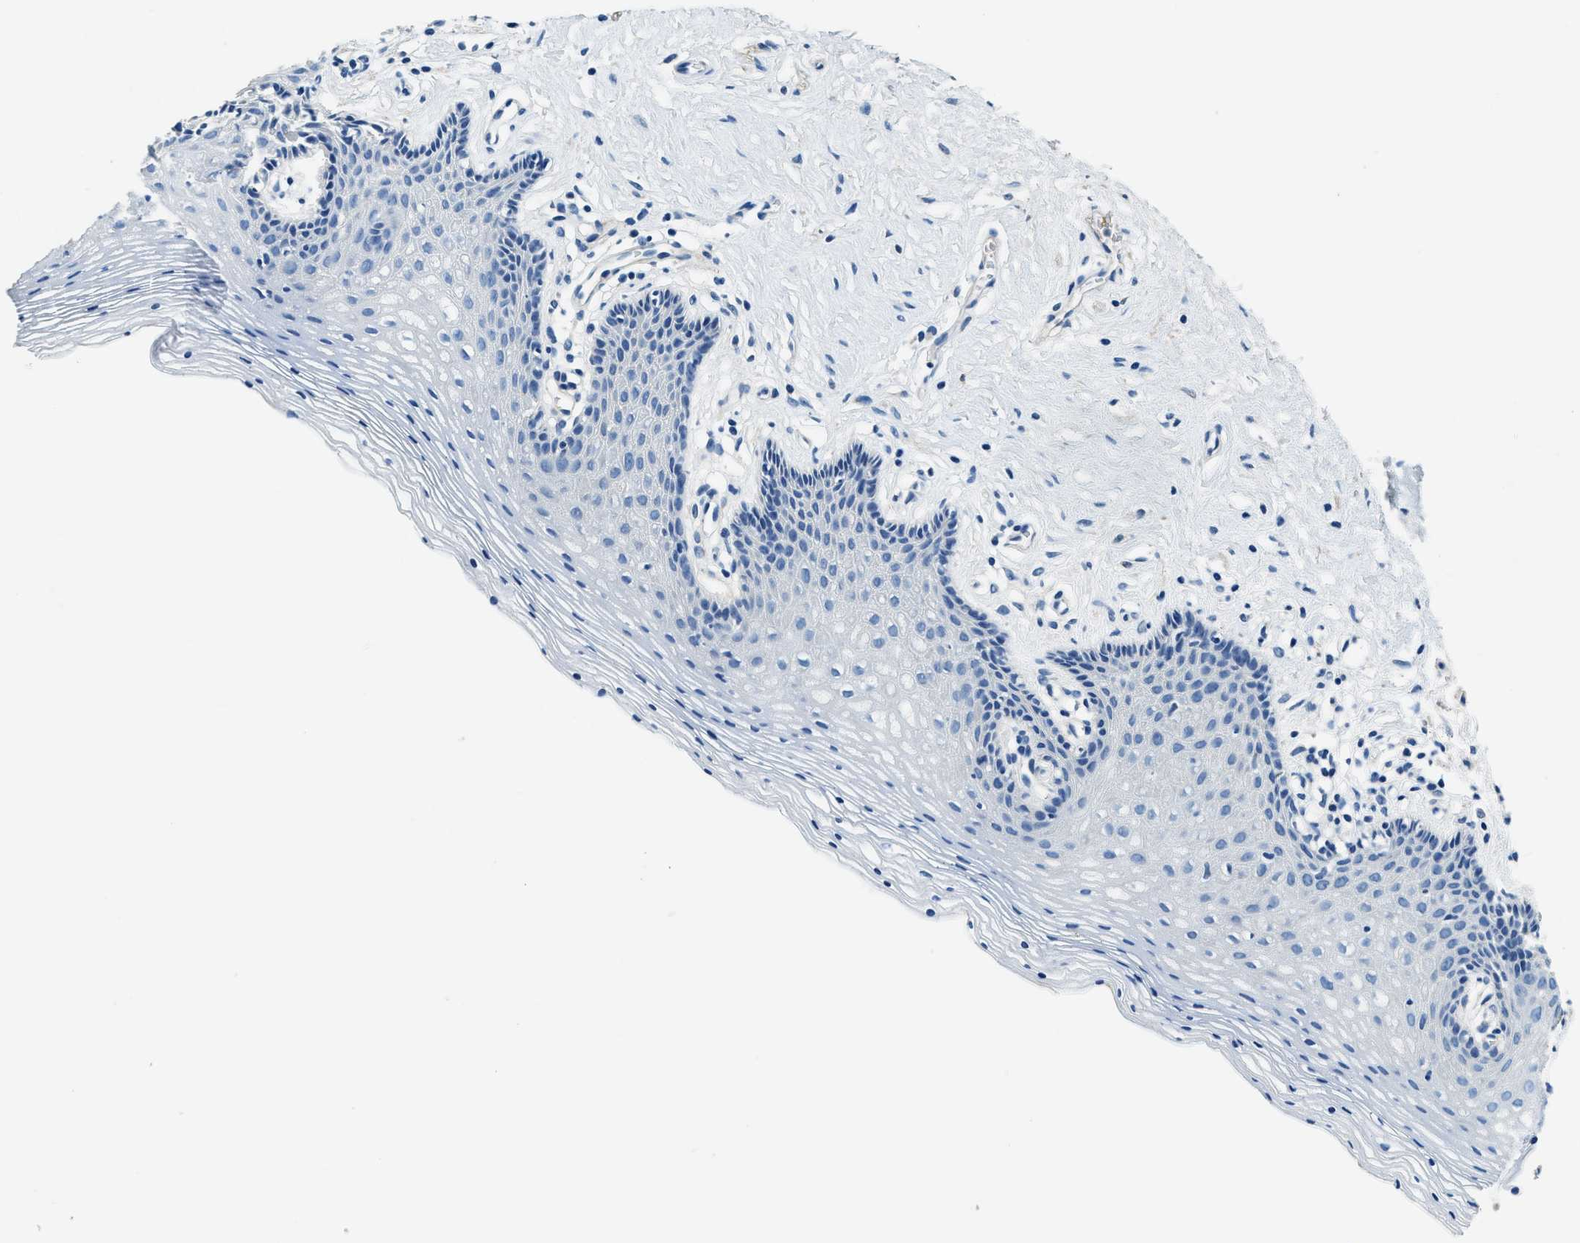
{"staining": {"intensity": "negative", "quantity": "none", "location": "none"}, "tissue": "vagina", "cell_type": "Squamous epithelial cells", "image_type": "normal", "snomed": [{"axis": "morphology", "description": "Normal tissue, NOS"}, {"axis": "topography", "description": "Vagina"}], "caption": "This is an immunohistochemistry (IHC) image of normal vagina. There is no positivity in squamous epithelial cells.", "gene": "TMEM186", "patient": {"sex": "female", "age": 32}}